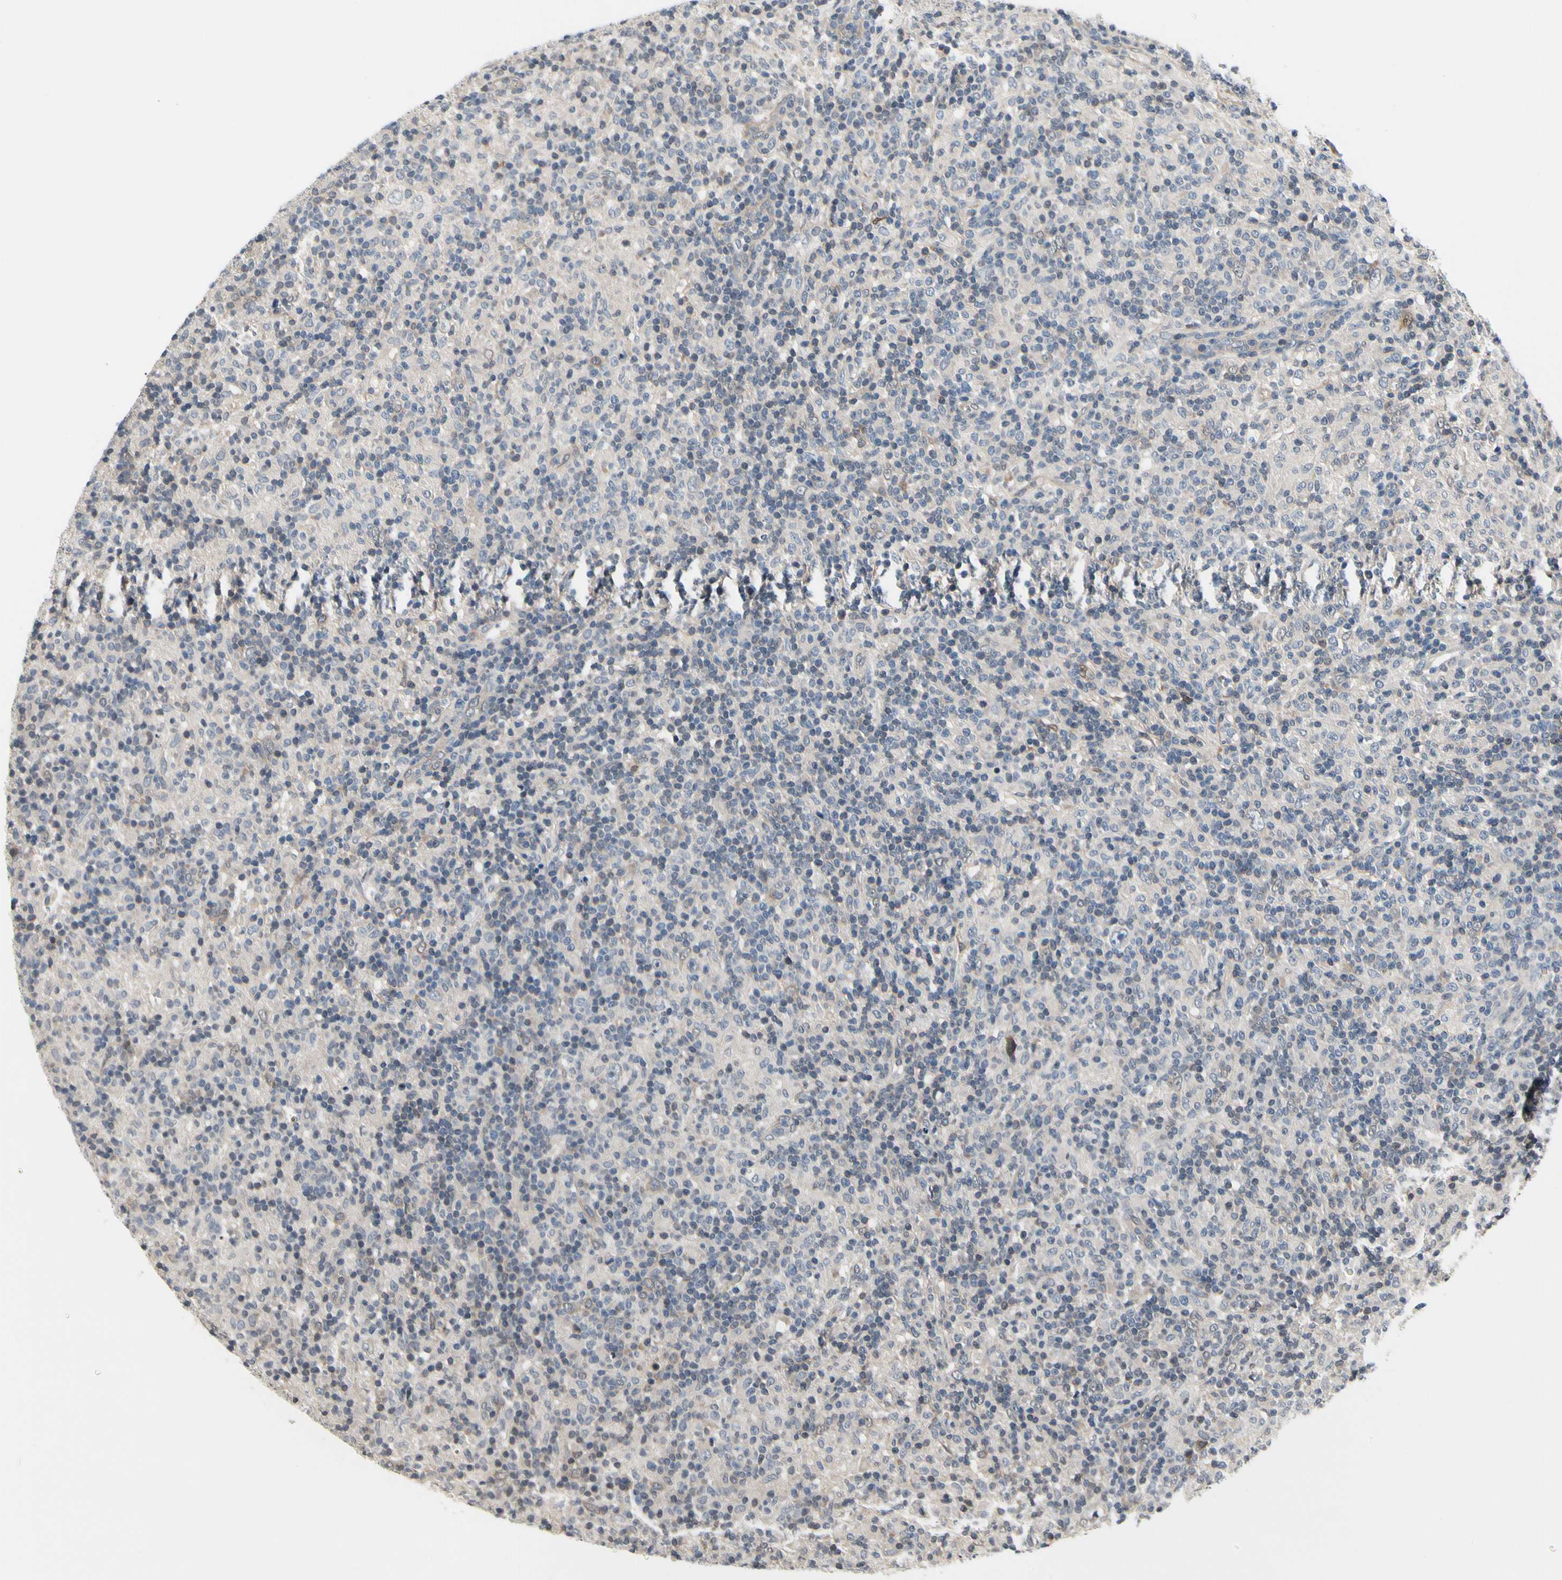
{"staining": {"intensity": "negative", "quantity": "none", "location": "none"}, "tissue": "lymphoma", "cell_type": "Tumor cells", "image_type": "cancer", "snomed": [{"axis": "morphology", "description": "Hodgkin's disease, NOS"}, {"axis": "topography", "description": "Lymph node"}], "caption": "A high-resolution micrograph shows immunohistochemistry staining of Hodgkin's disease, which displays no significant staining in tumor cells.", "gene": "PRDX6", "patient": {"sex": "male", "age": 70}}